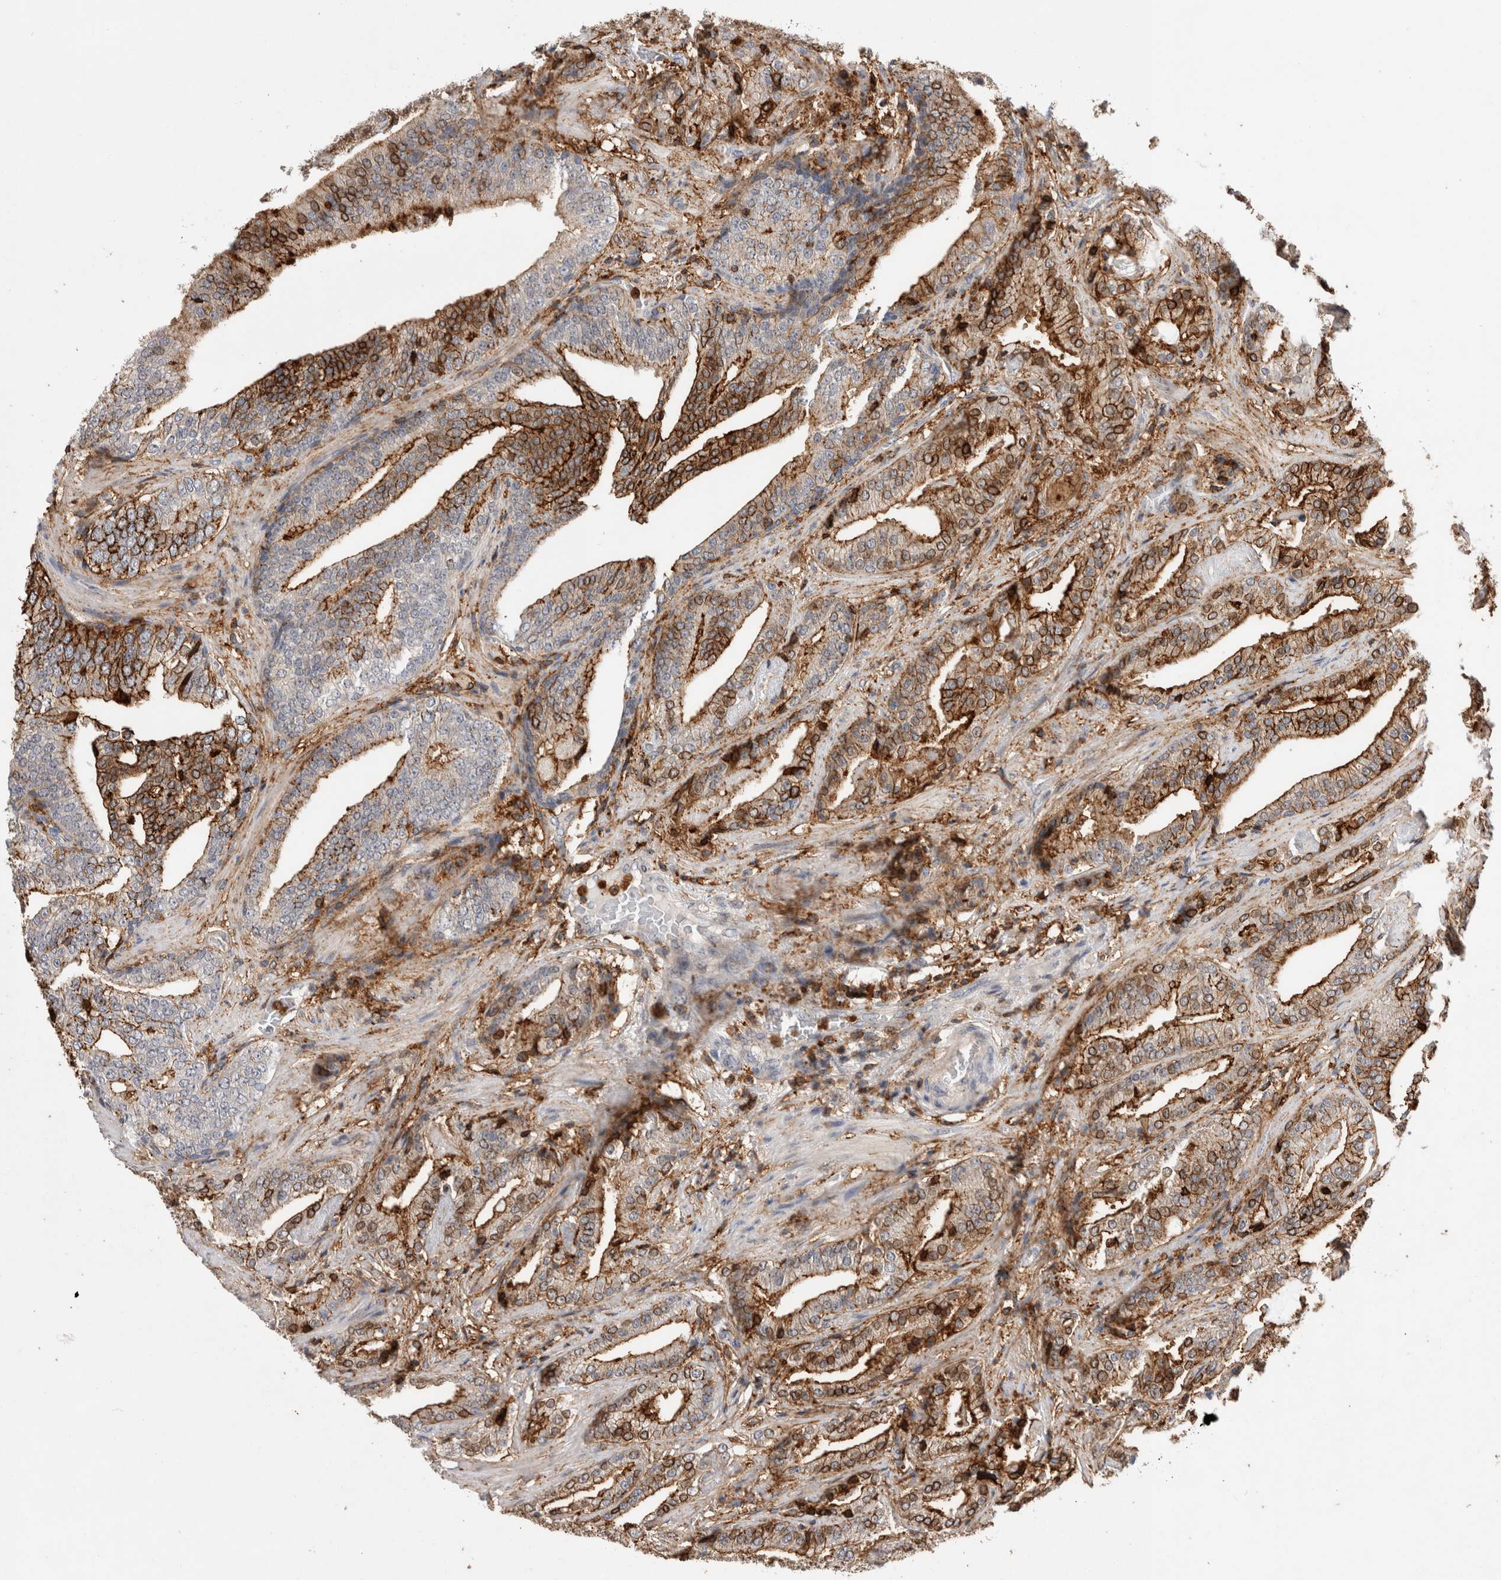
{"staining": {"intensity": "strong", "quantity": ">75%", "location": "cytoplasmic/membranous"}, "tissue": "prostate cancer", "cell_type": "Tumor cells", "image_type": "cancer", "snomed": [{"axis": "morphology", "description": "Adenocarcinoma, Low grade"}, {"axis": "topography", "description": "Prostate"}], "caption": "Protein expression by immunohistochemistry (IHC) demonstrates strong cytoplasmic/membranous staining in about >75% of tumor cells in prostate cancer.", "gene": "CCDC88B", "patient": {"sex": "male", "age": 67}}